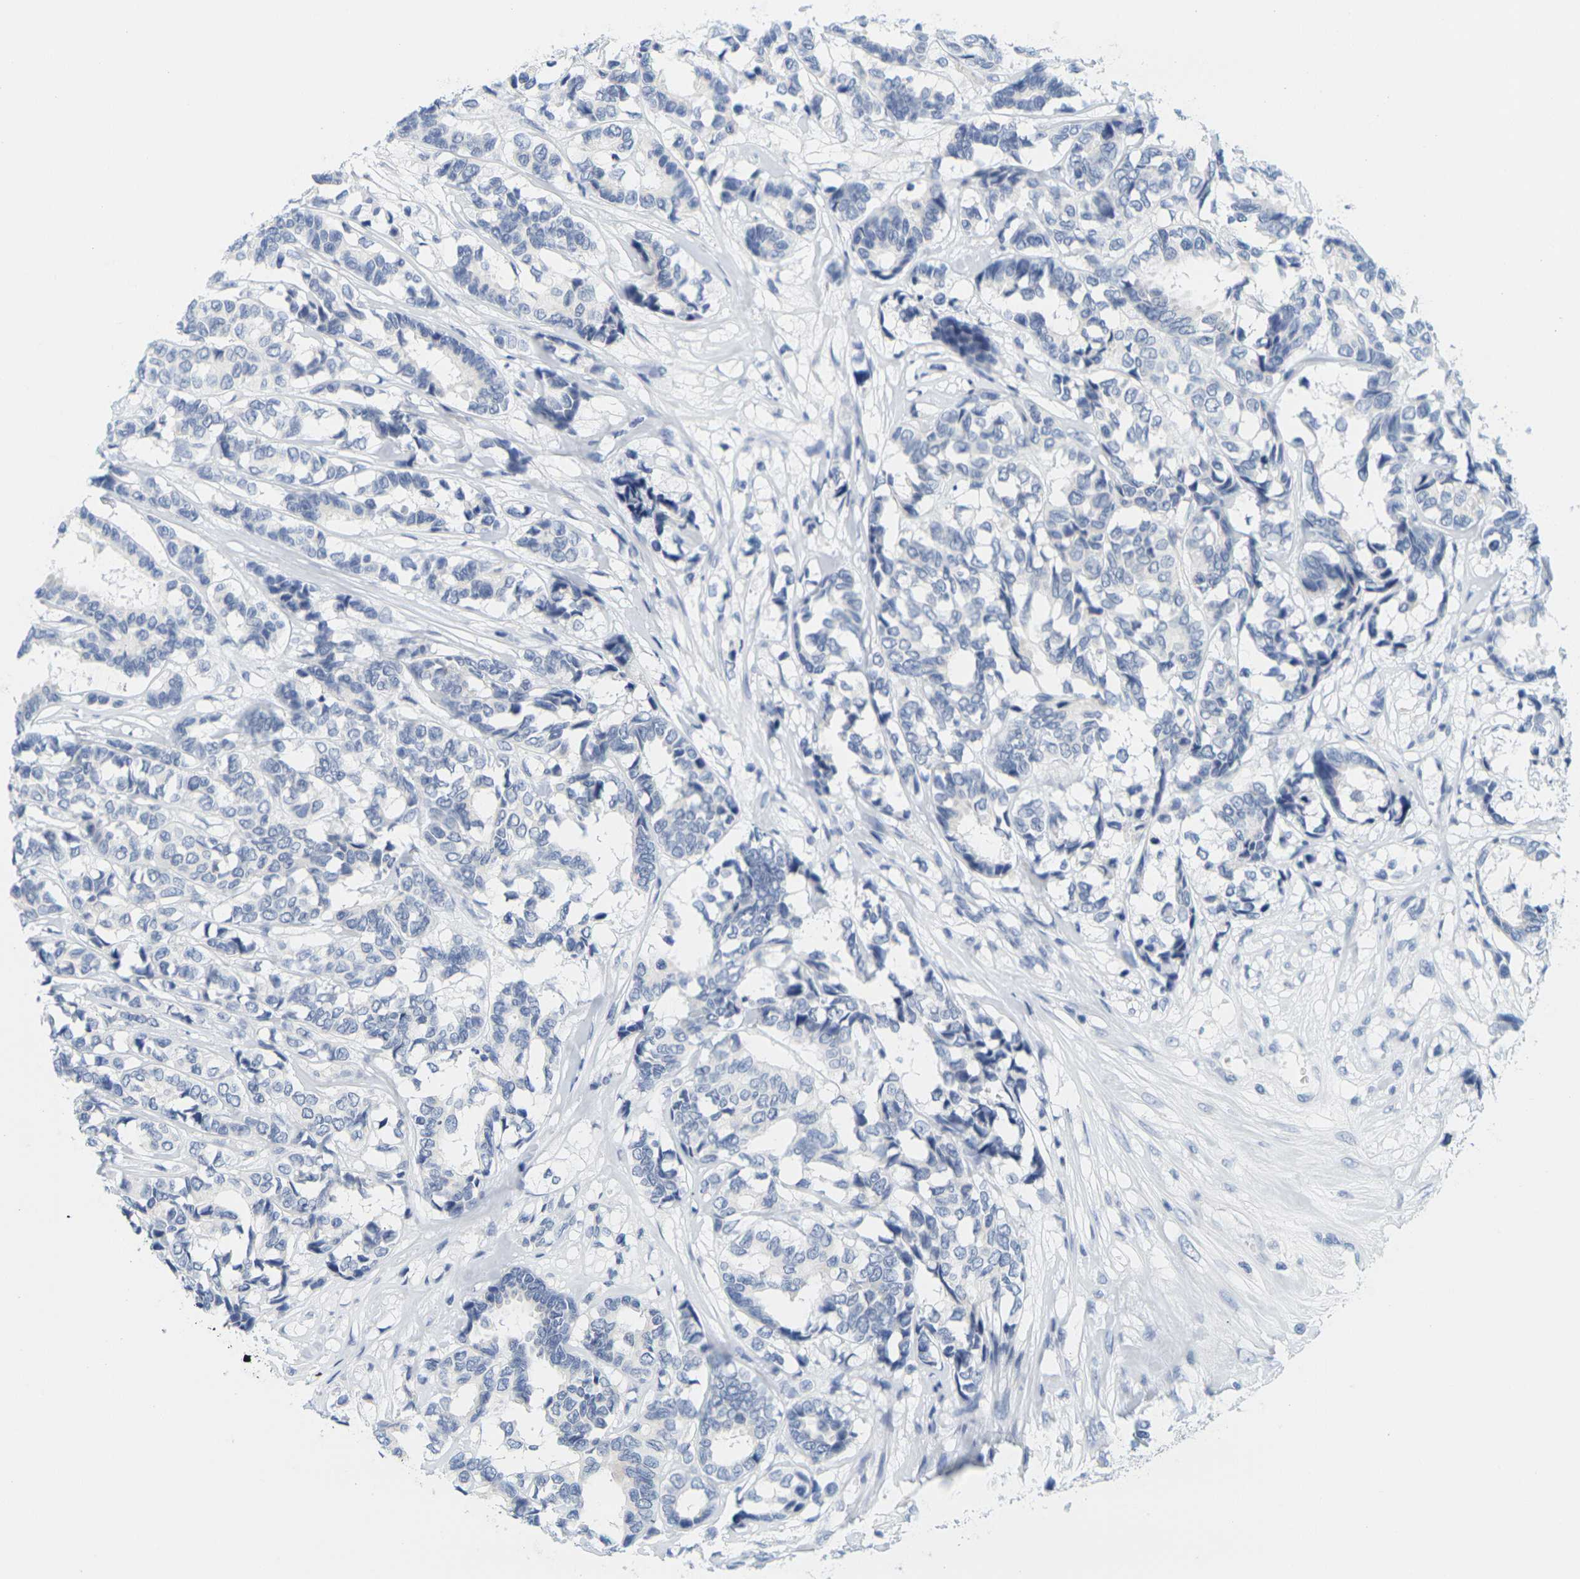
{"staining": {"intensity": "negative", "quantity": "none", "location": "none"}, "tissue": "breast cancer", "cell_type": "Tumor cells", "image_type": "cancer", "snomed": [{"axis": "morphology", "description": "Duct carcinoma"}, {"axis": "topography", "description": "Breast"}], "caption": "Human breast cancer (infiltrating ductal carcinoma) stained for a protein using IHC reveals no staining in tumor cells.", "gene": "HLA-DOB", "patient": {"sex": "female", "age": 87}}